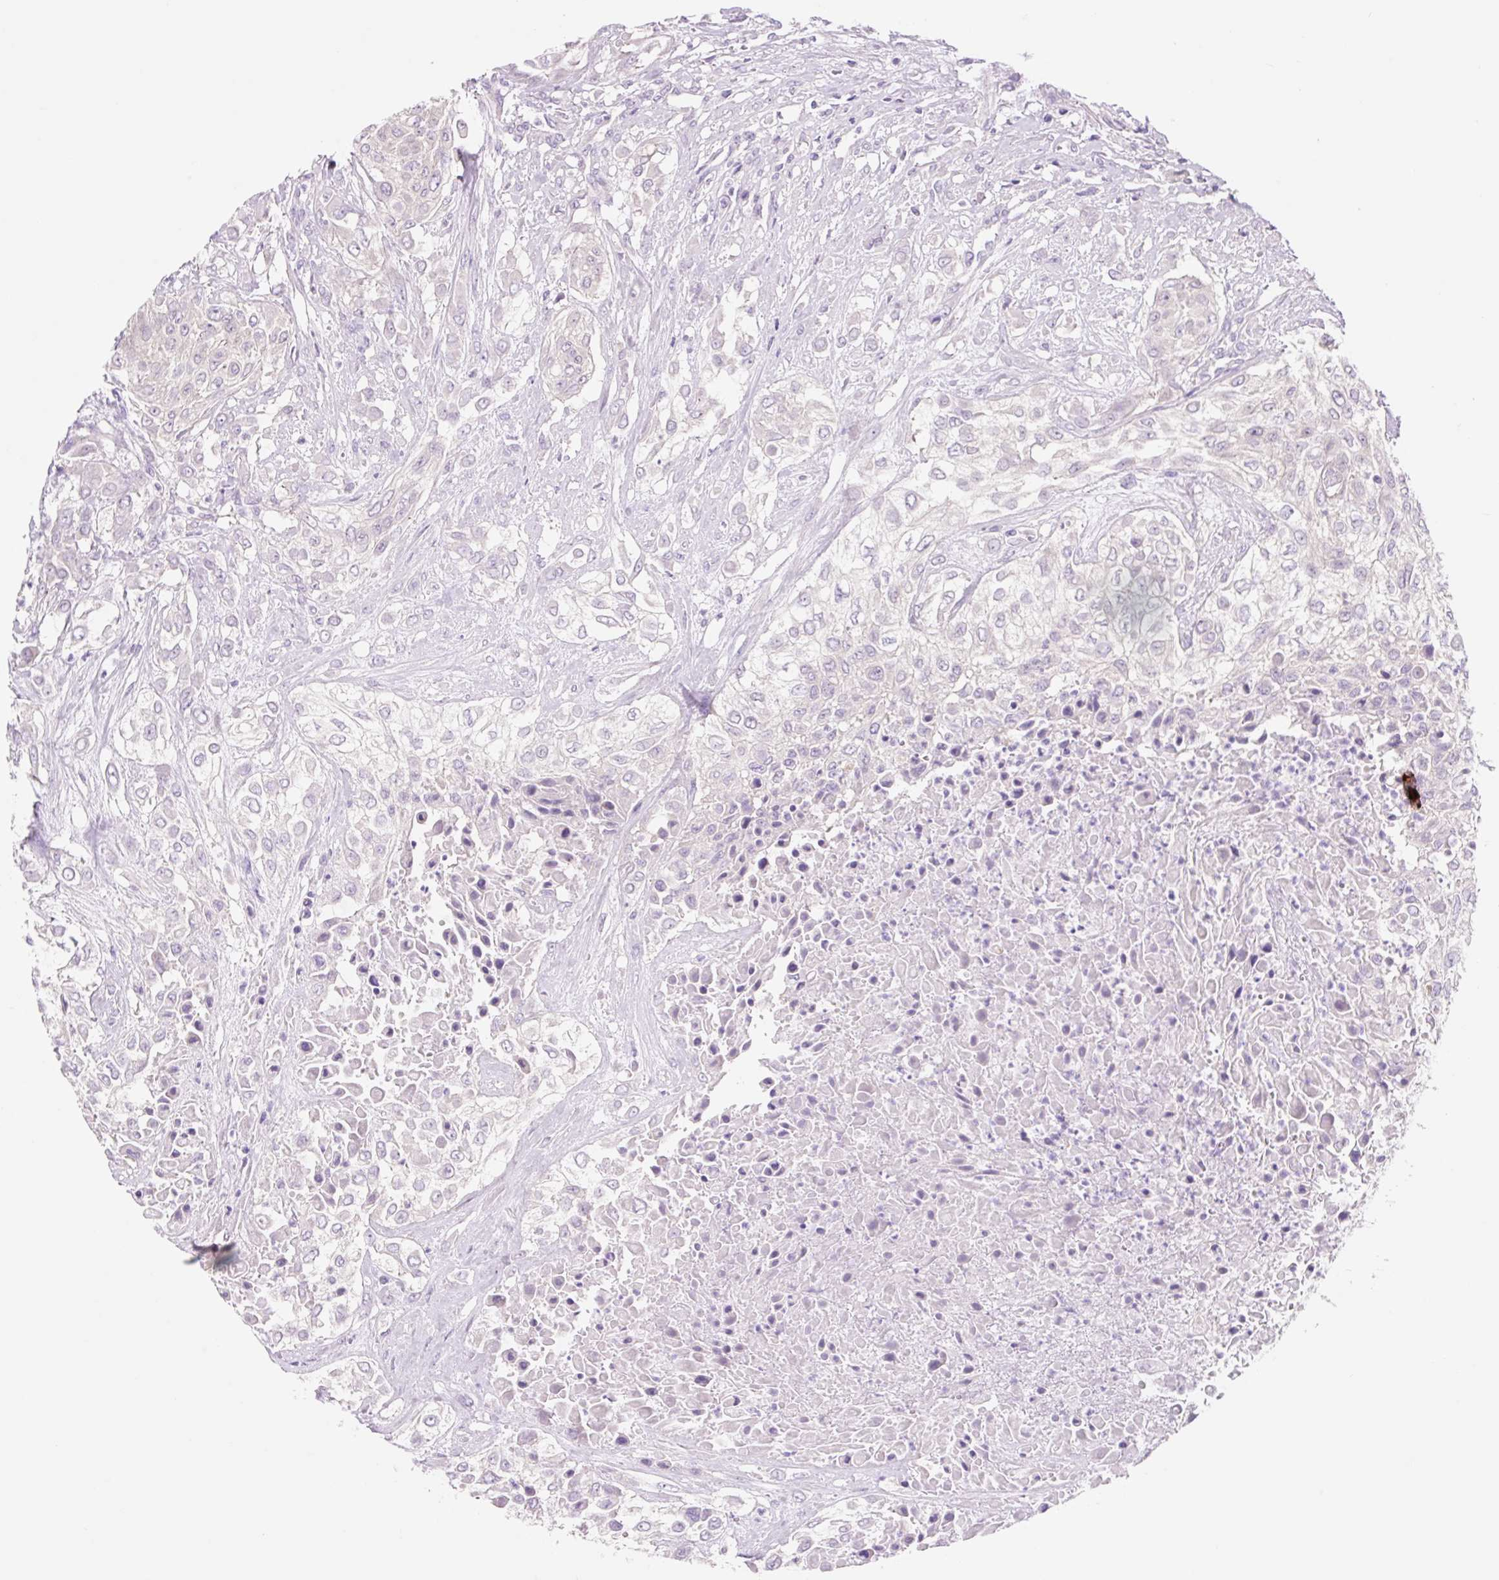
{"staining": {"intensity": "negative", "quantity": "none", "location": "none"}, "tissue": "urothelial cancer", "cell_type": "Tumor cells", "image_type": "cancer", "snomed": [{"axis": "morphology", "description": "Urothelial carcinoma, High grade"}, {"axis": "topography", "description": "Urinary bladder"}], "caption": "Tumor cells show no significant protein staining in urothelial carcinoma (high-grade).", "gene": "CELF6", "patient": {"sex": "male", "age": 57}}